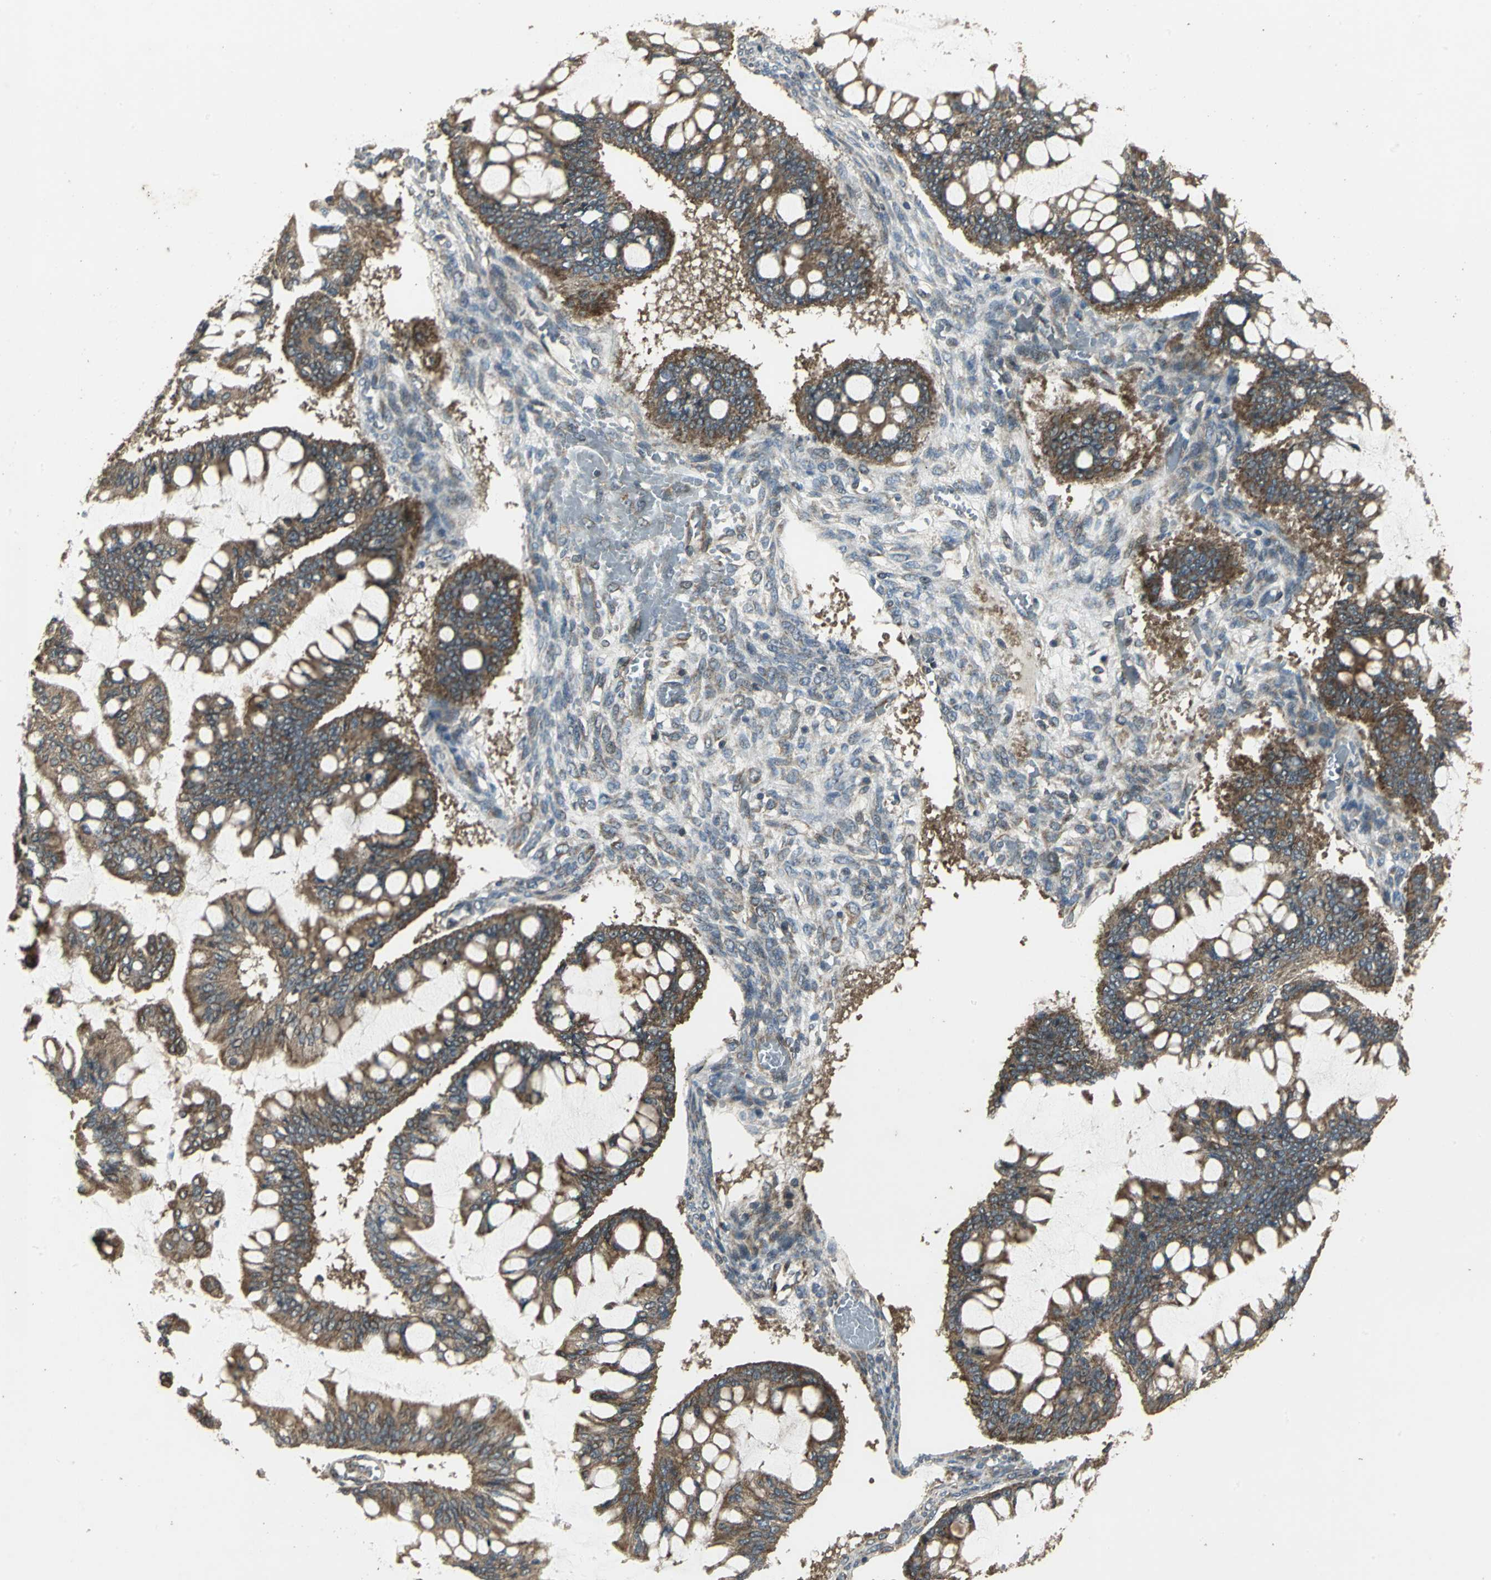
{"staining": {"intensity": "strong", "quantity": ">75%", "location": "cytoplasmic/membranous"}, "tissue": "ovarian cancer", "cell_type": "Tumor cells", "image_type": "cancer", "snomed": [{"axis": "morphology", "description": "Cystadenocarcinoma, mucinous, NOS"}, {"axis": "topography", "description": "Ovary"}], "caption": "Strong cytoplasmic/membranous protein positivity is identified in approximately >75% of tumor cells in ovarian mucinous cystadenocarcinoma.", "gene": "KANK1", "patient": {"sex": "female", "age": 73}}